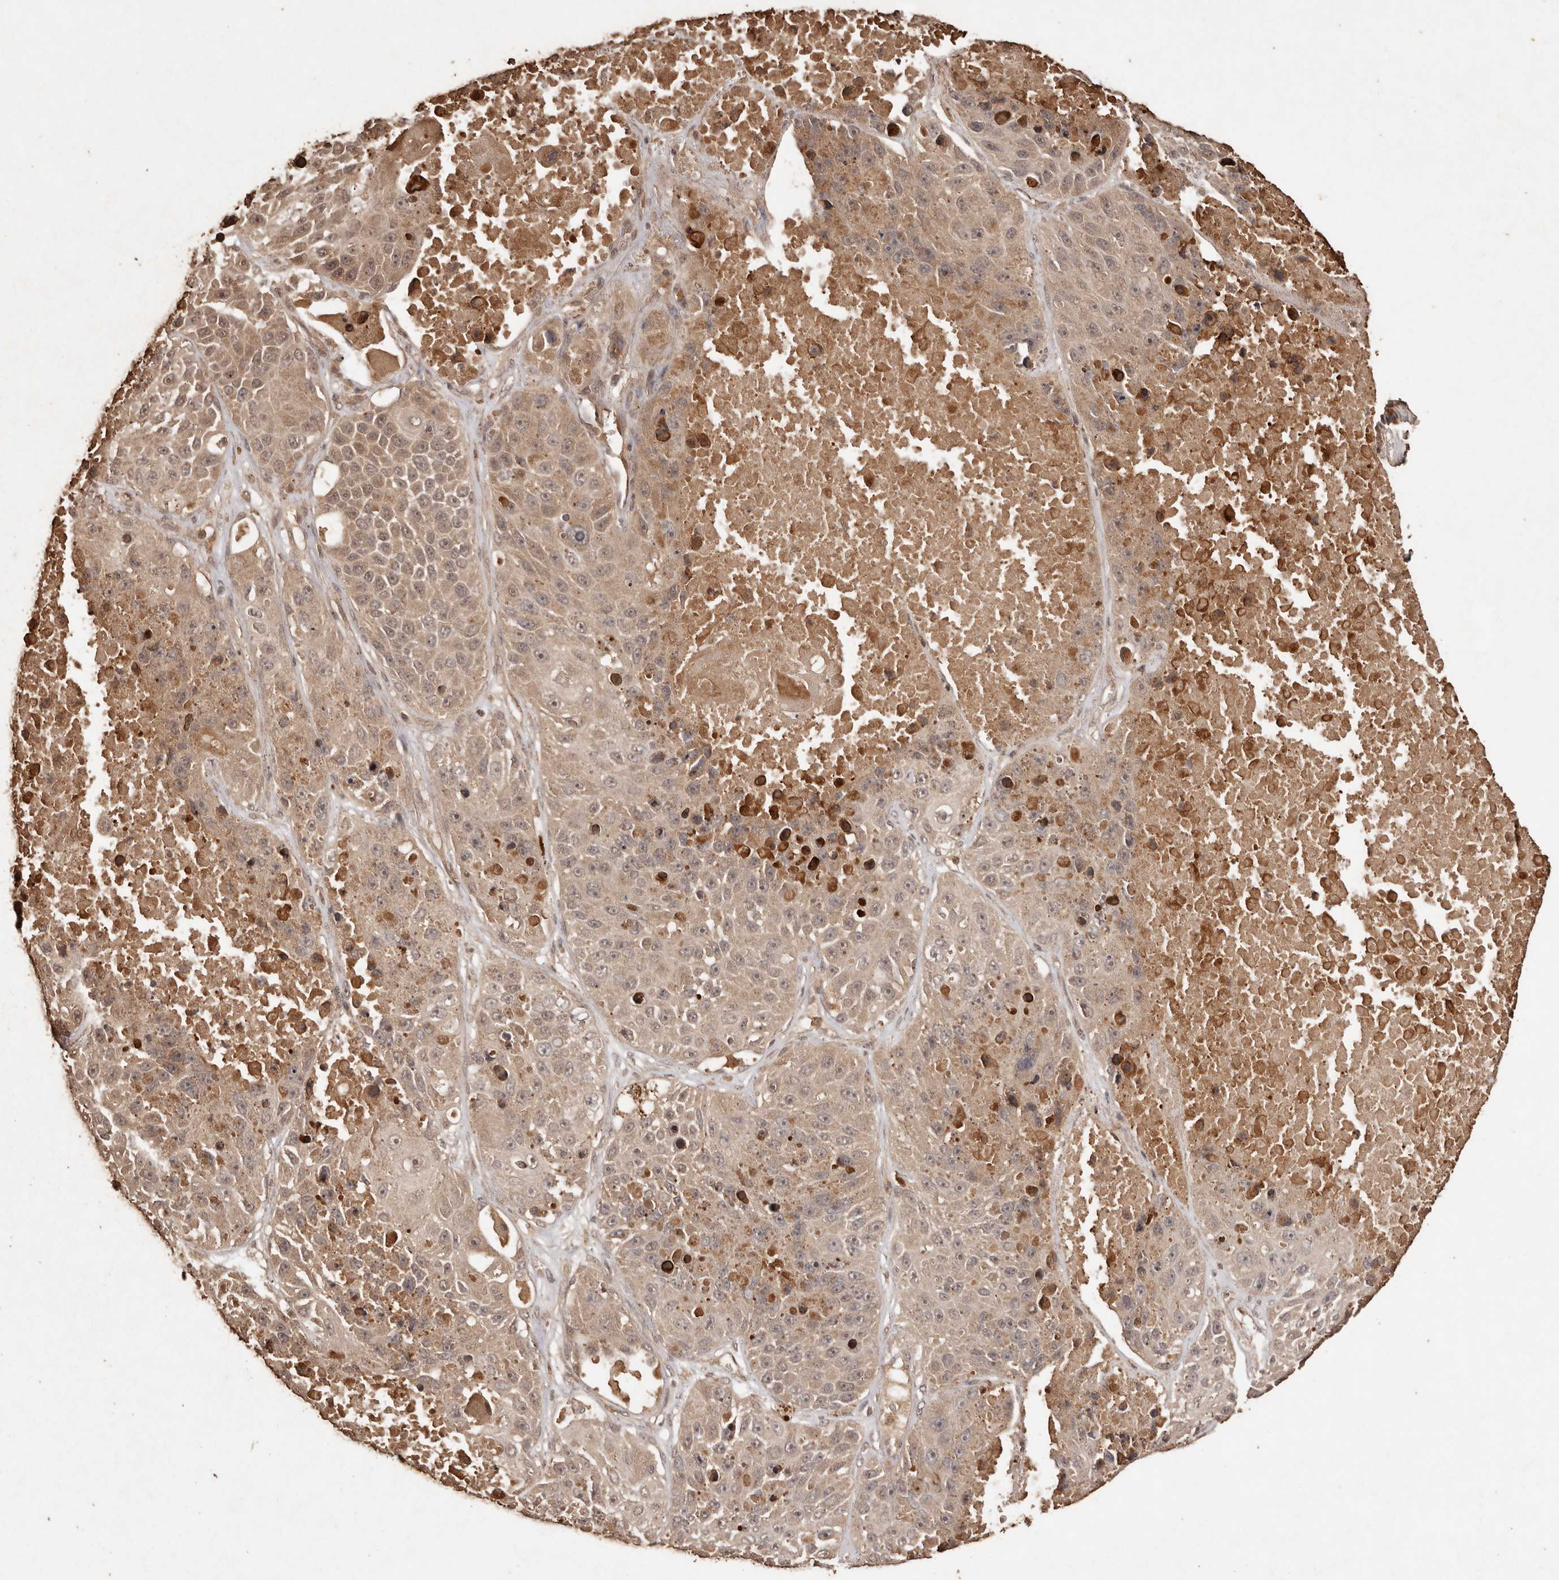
{"staining": {"intensity": "weak", "quantity": ">75%", "location": "cytoplasmic/membranous"}, "tissue": "lung cancer", "cell_type": "Tumor cells", "image_type": "cancer", "snomed": [{"axis": "morphology", "description": "Squamous cell carcinoma, NOS"}, {"axis": "topography", "description": "Lung"}], "caption": "An immunohistochemistry photomicrograph of neoplastic tissue is shown. Protein staining in brown shows weak cytoplasmic/membranous positivity in squamous cell carcinoma (lung) within tumor cells.", "gene": "PKDCC", "patient": {"sex": "male", "age": 61}}